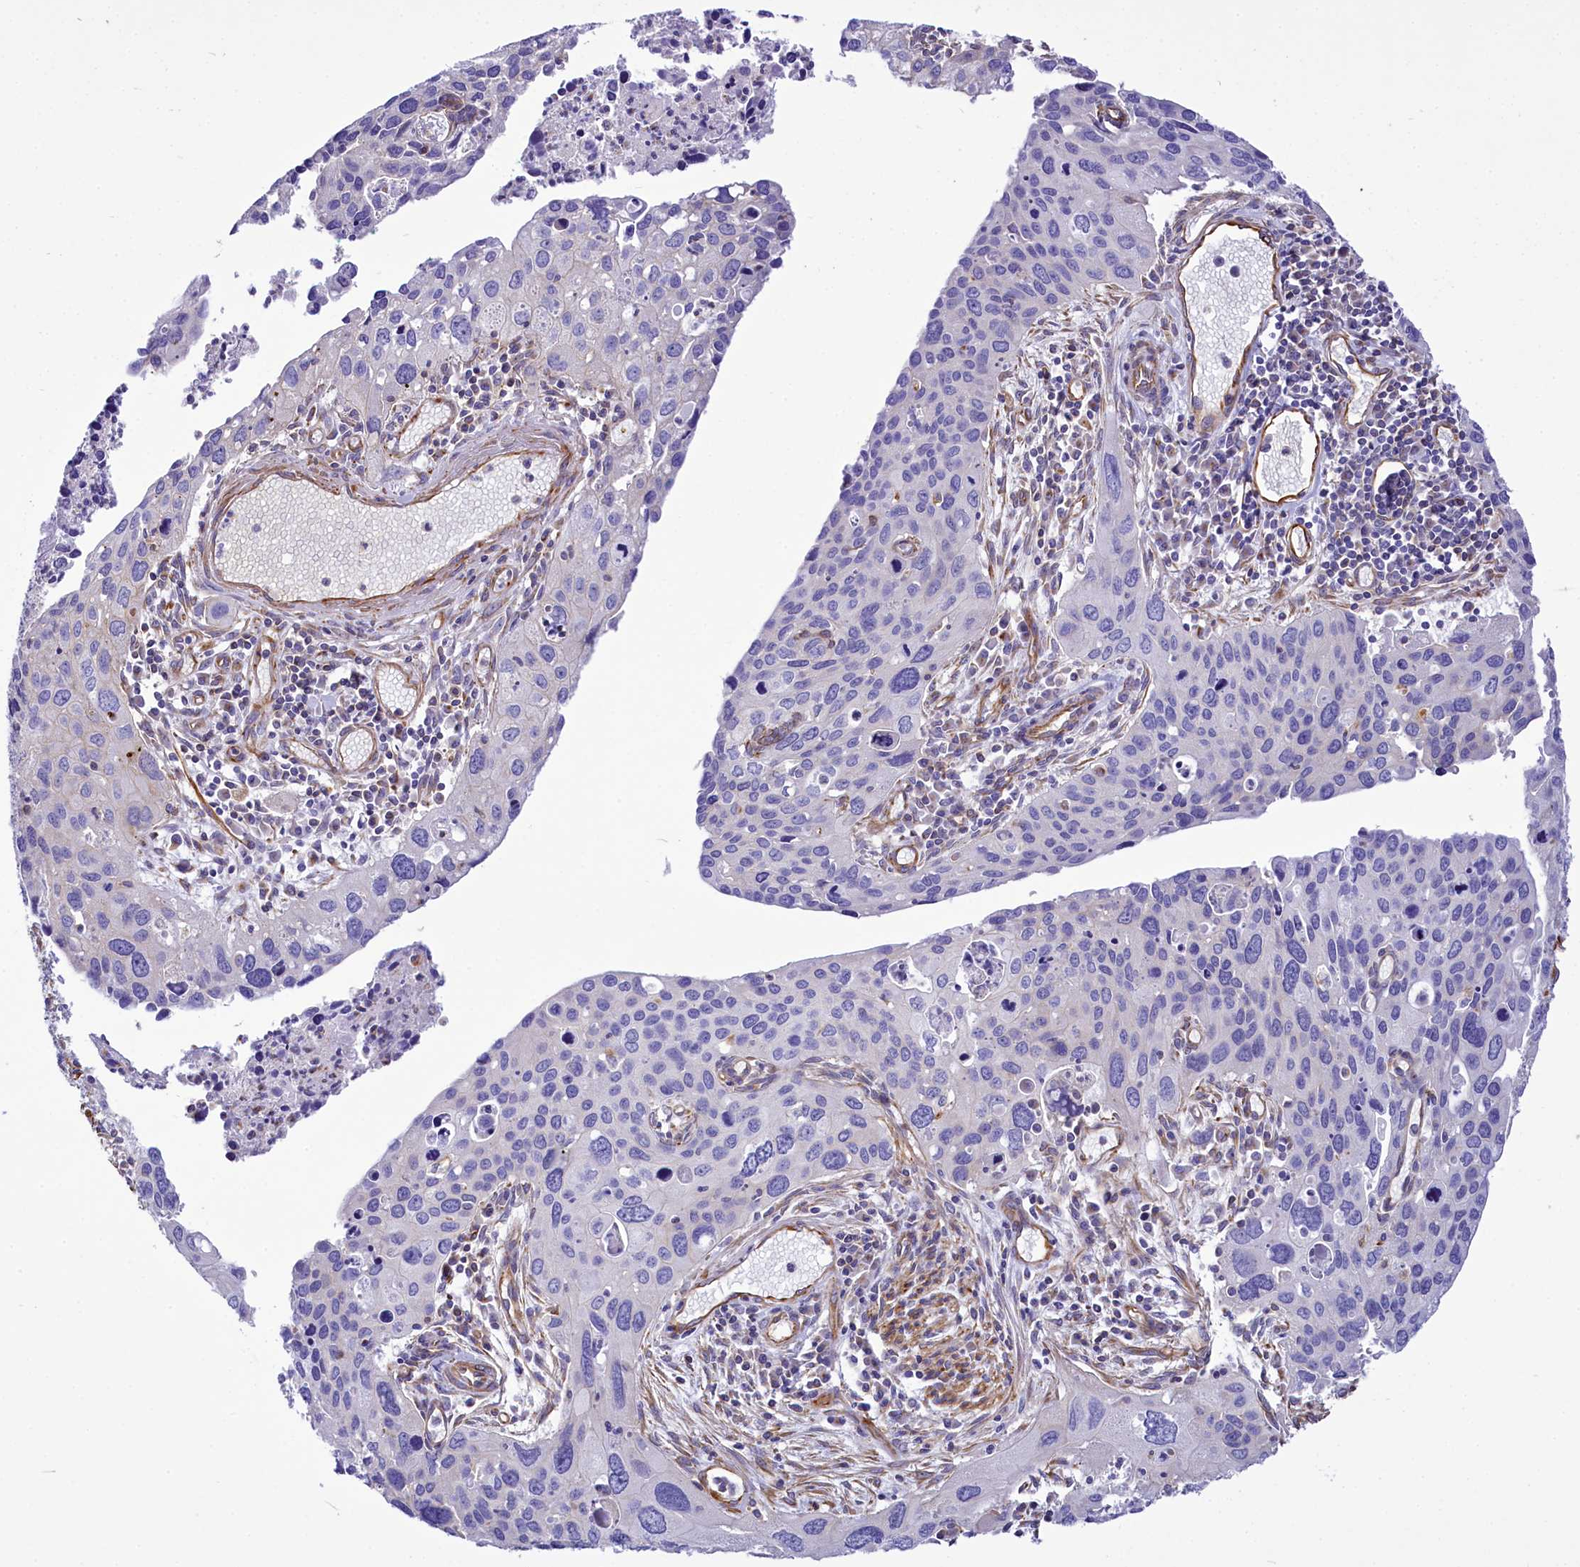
{"staining": {"intensity": "negative", "quantity": "none", "location": "none"}, "tissue": "cervical cancer", "cell_type": "Tumor cells", "image_type": "cancer", "snomed": [{"axis": "morphology", "description": "Squamous cell carcinoma, NOS"}, {"axis": "topography", "description": "Cervix"}], "caption": "IHC micrograph of neoplastic tissue: human cervical cancer stained with DAB (3,3'-diaminobenzidine) shows no significant protein positivity in tumor cells.", "gene": "CD99", "patient": {"sex": "female", "age": 55}}